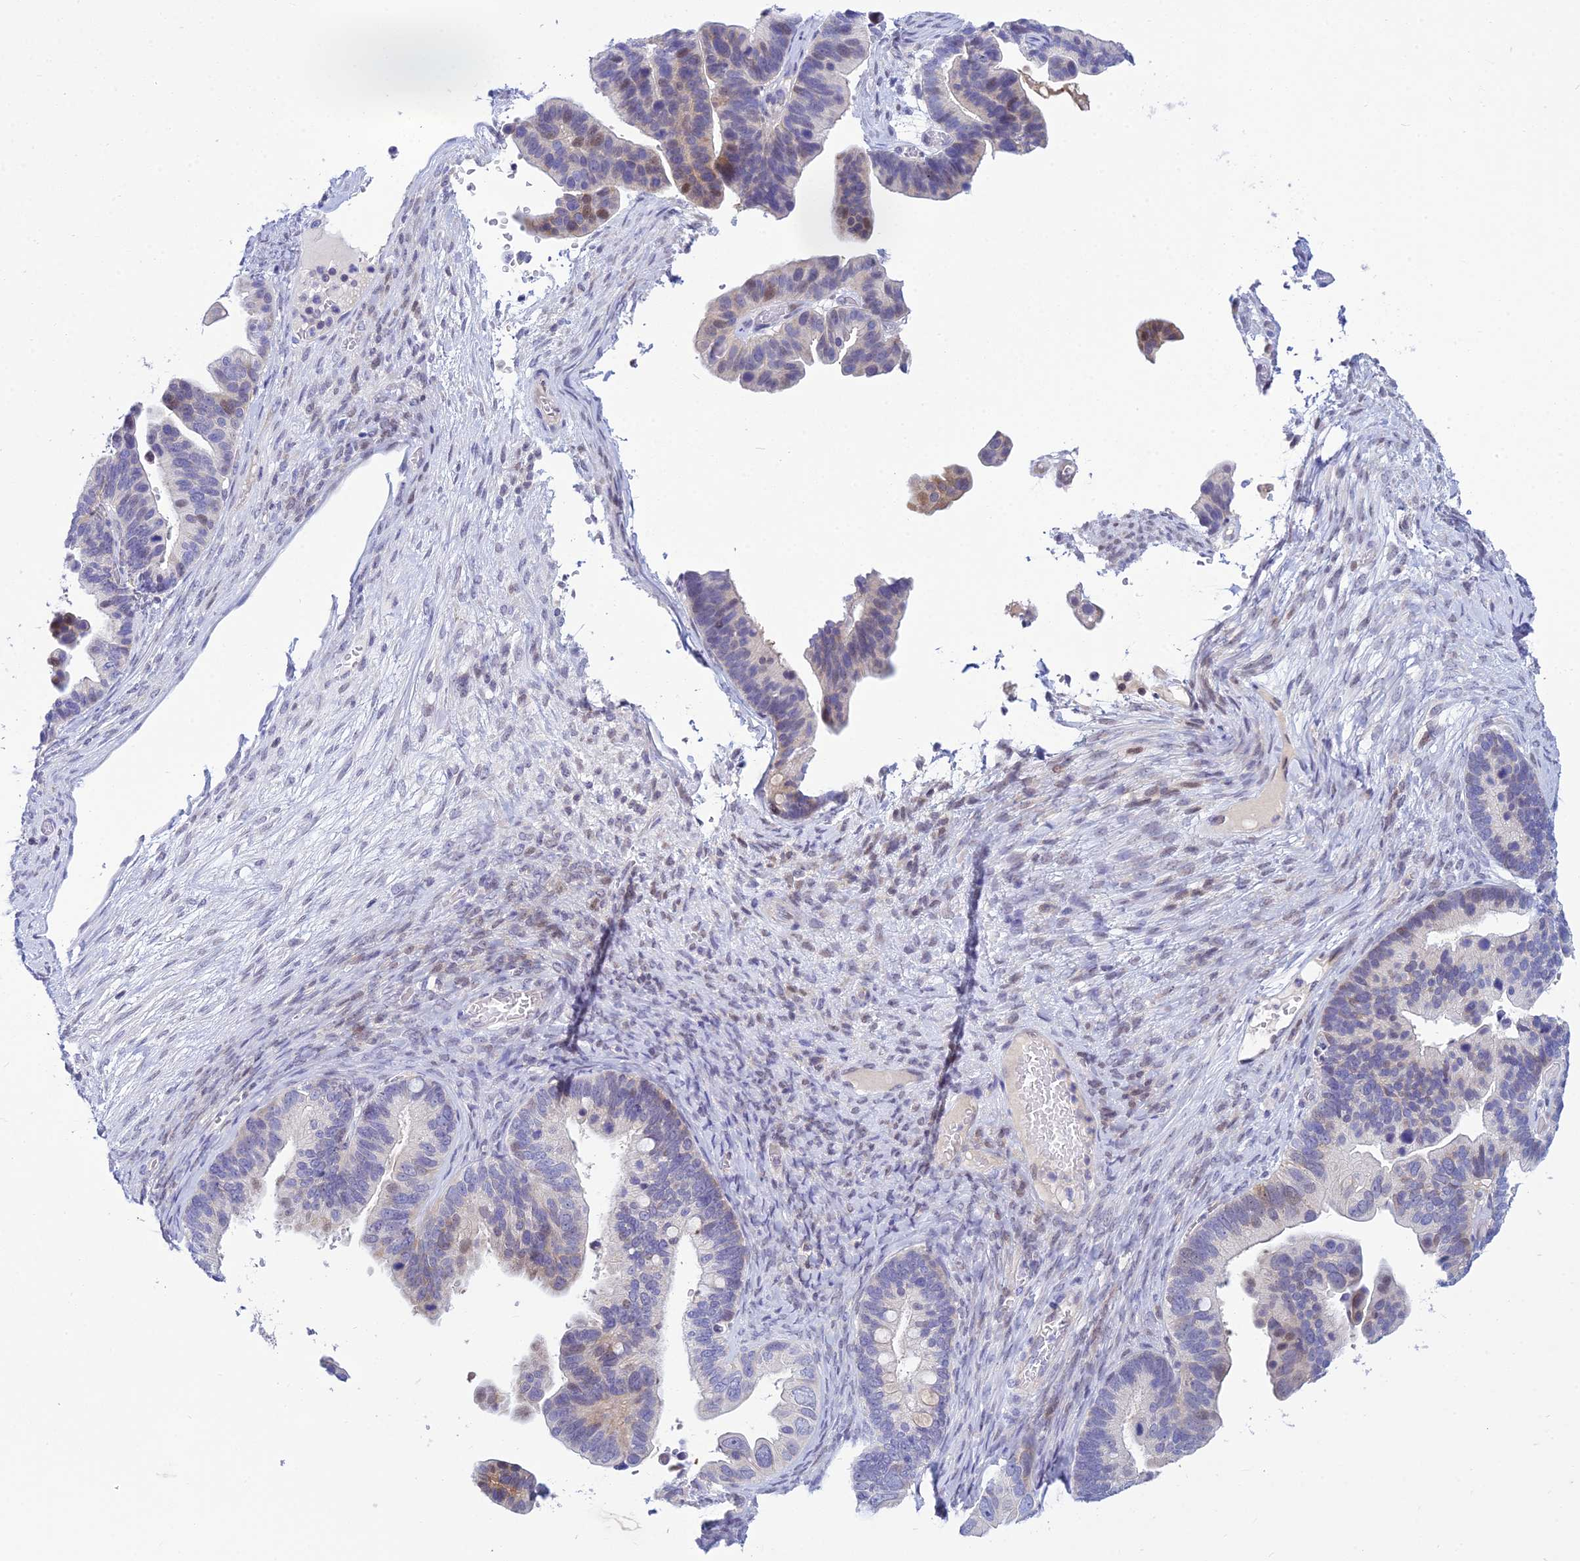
{"staining": {"intensity": "strong", "quantity": "<25%", "location": "nuclear"}, "tissue": "ovarian cancer", "cell_type": "Tumor cells", "image_type": "cancer", "snomed": [{"axis": "morphology", "description": "Cystadenocarcinoma, serous, NOS"}, {"axis": "topography", "description": "Ovary"}], "caption": "Ovarian cancer (serous cystadenocarcinoma) tissue shows strong nuclear staining in about <25% of tumor cells, visualized by immunohistochemistry.", "gene": "ZMIZ1", "patient": {"sex": "female", "age": 56}}